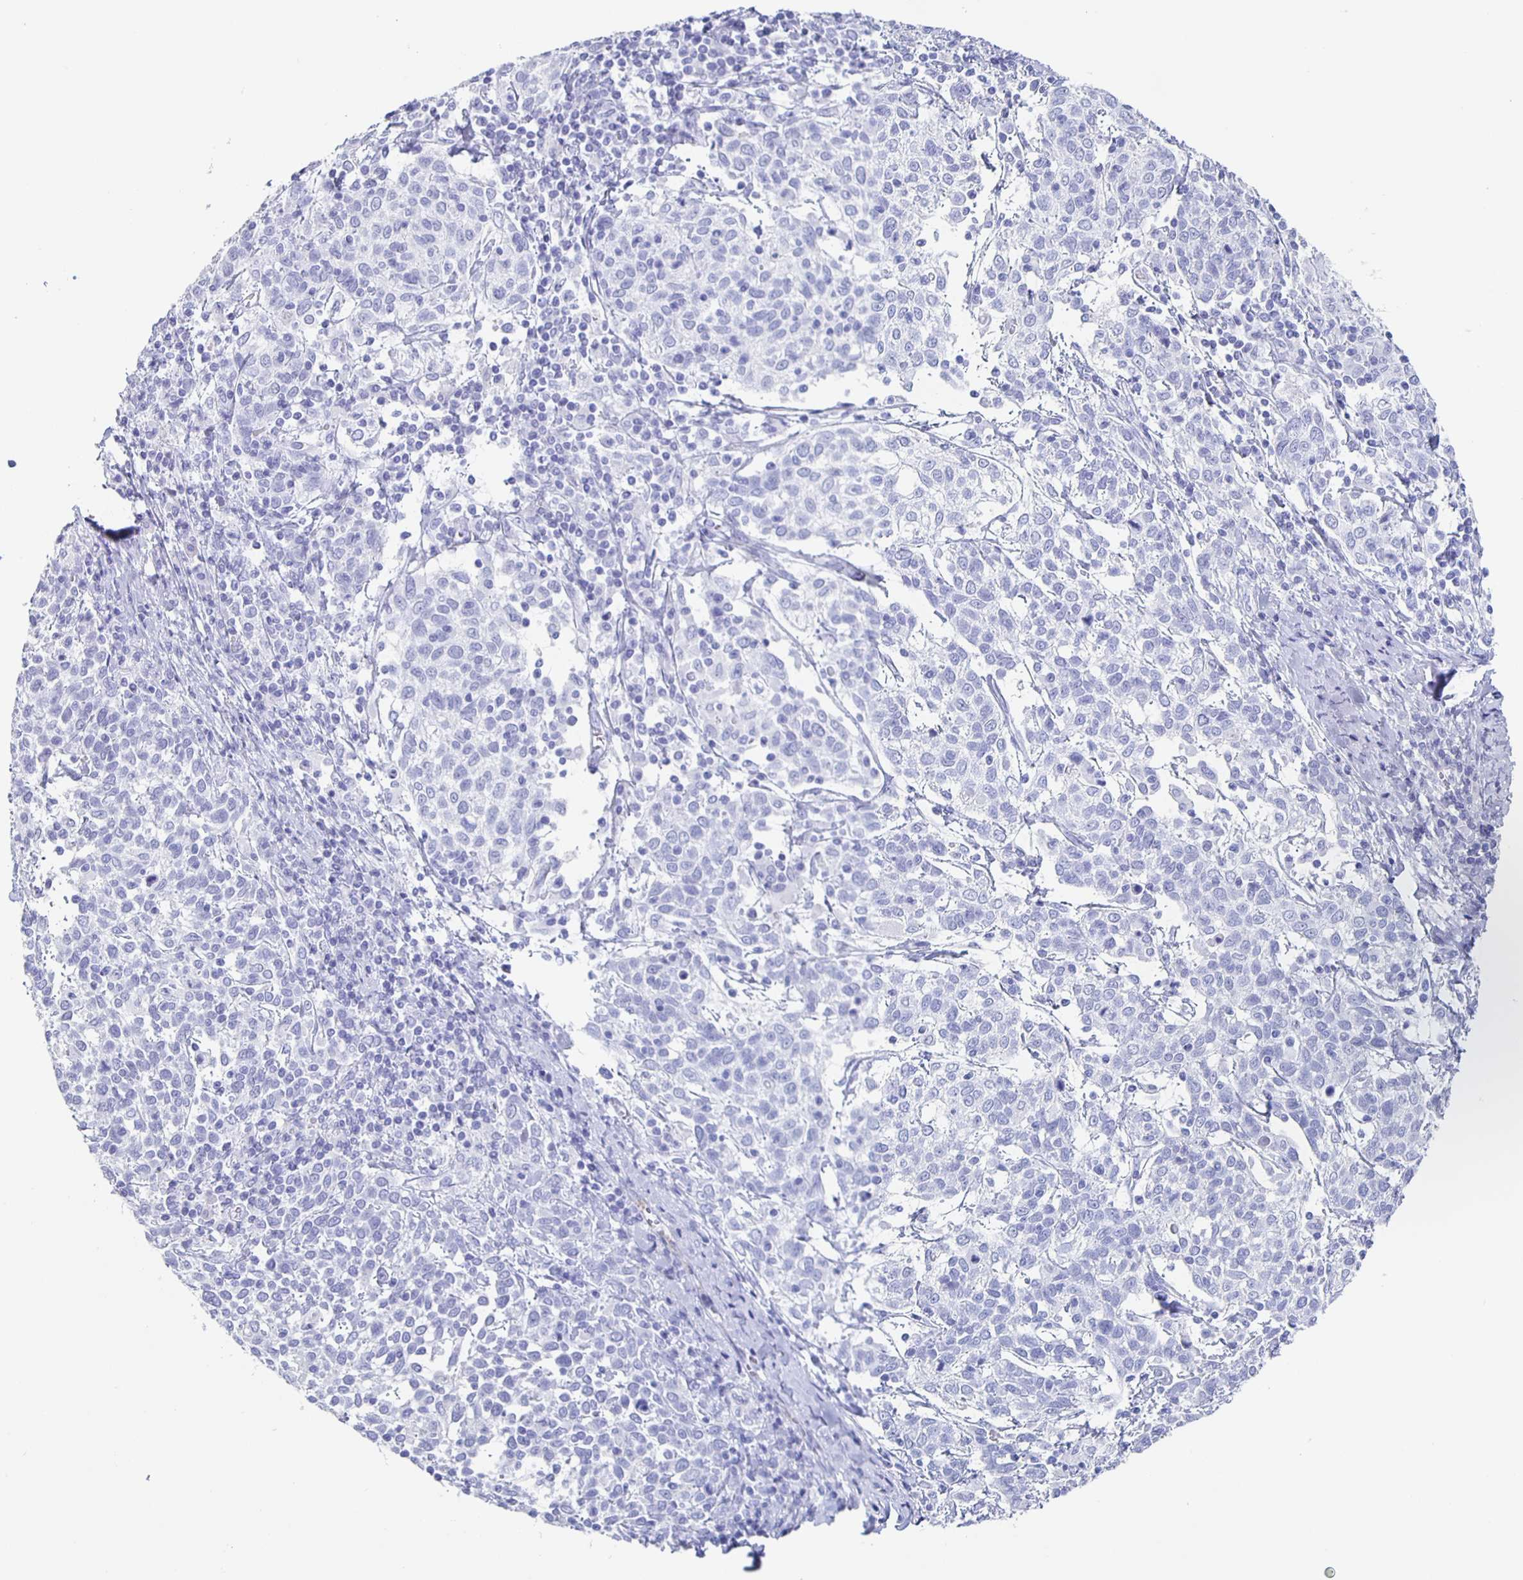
{"staining": {"intensity": "negative", "quantity": "none", "location": "none"}, "tissue": "cervical cancer", "cell_type": "Tumor cells", "image_type": "cancer", "snomed": [{"axis": "morphology", "description": "Squamous cell carcinoma, NOS"}, {"axis": "topography", "description": "Cervix"}], "caption": "A histopathology image of cervical squamous cell carcinoma stained for a protein displays no brown staining in tumor cells.", "gene": "FGA", "patient": {"sex": "female", "age": 61}}